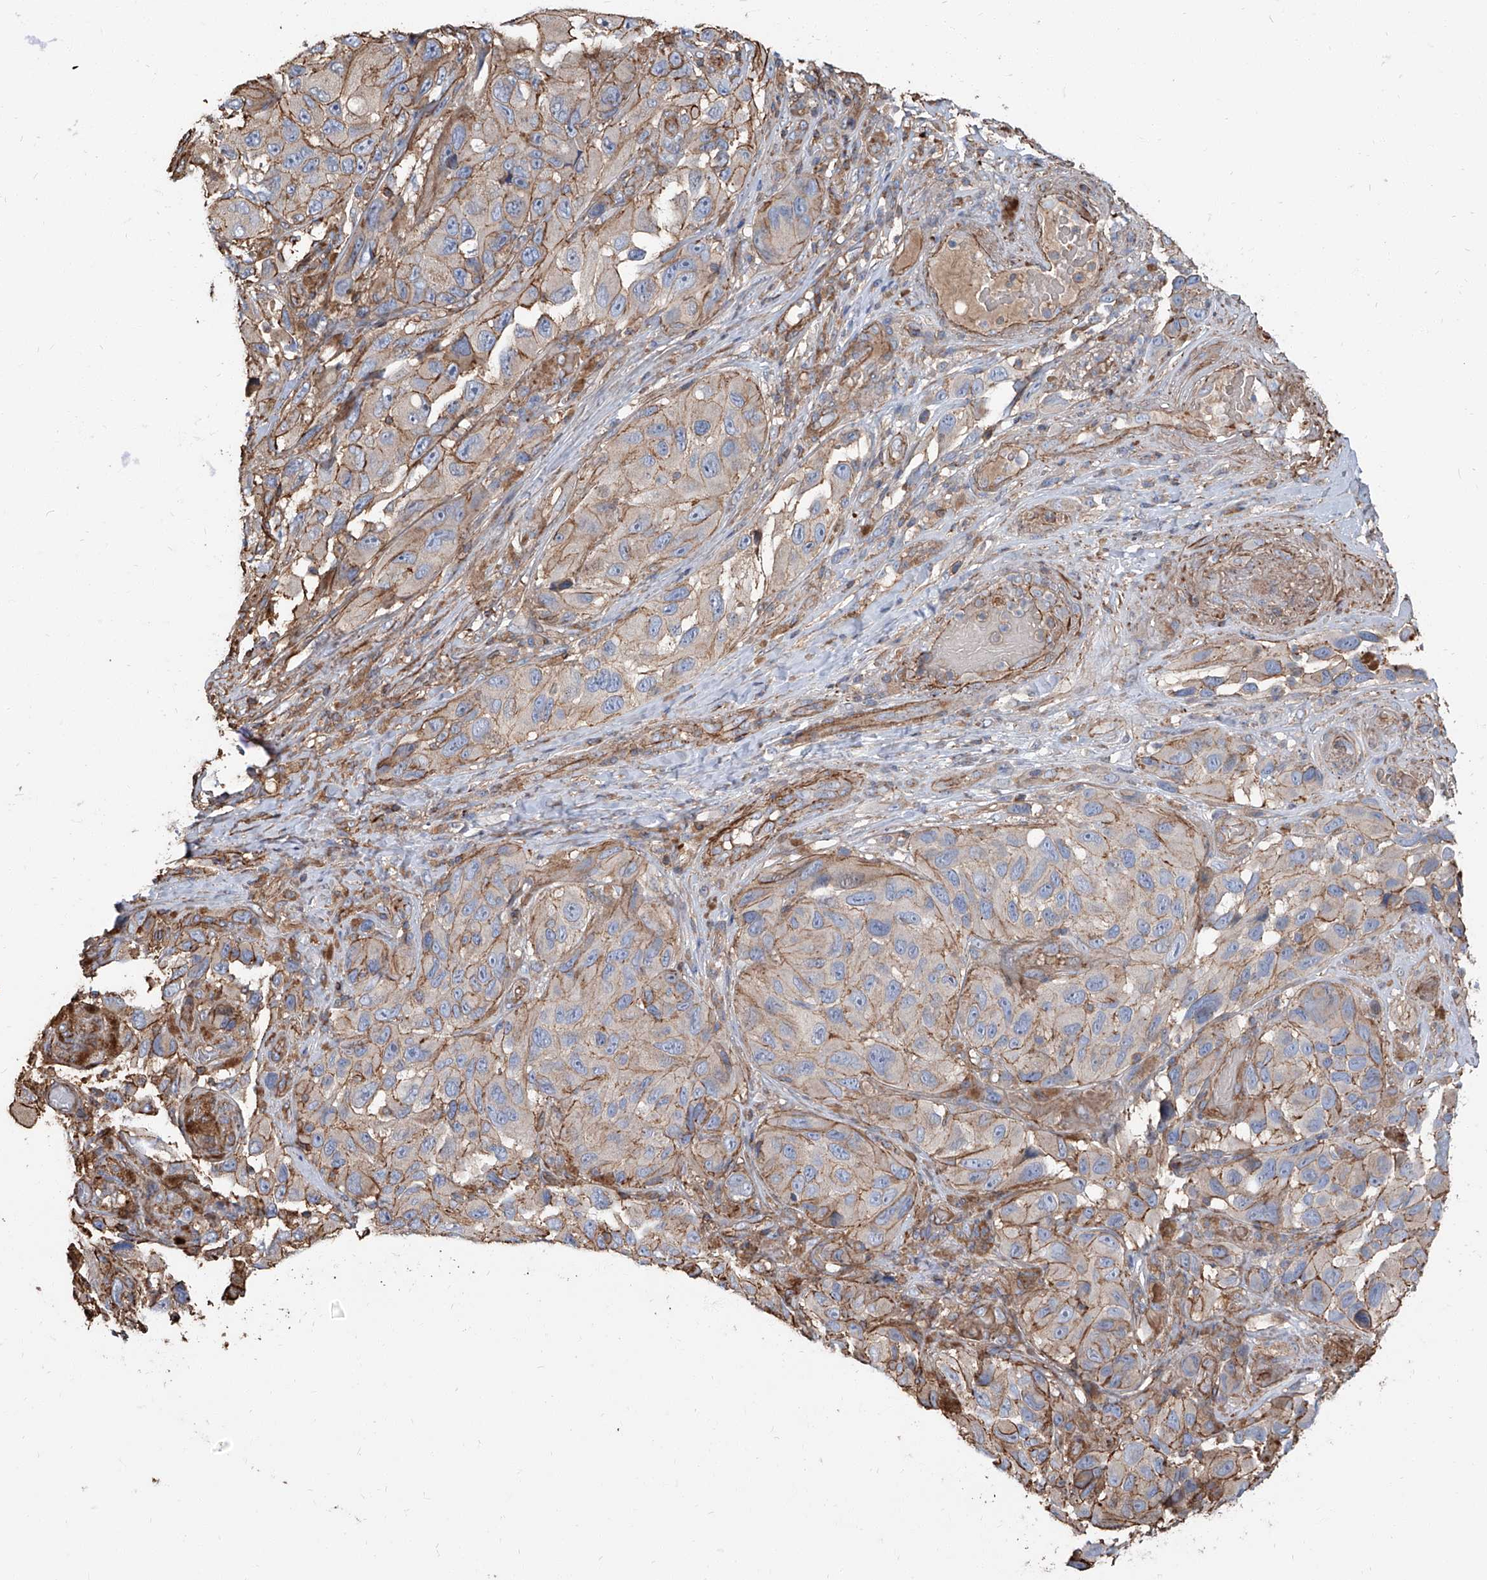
{"staining": {"intensity": "moderate", "quantity": "25%-75%", "location": "cytoplasmic/membranous"}, "tissue": "melanoma", "cell_type": "Tumor cells", "image_type": "cancer", "snomed": [{"axis": "morphology", "description": "Malignant melanoma, NOS"}, {"axis": "topography", "description": "Skin"}], "caption": "A micrograph of malignant melanoma stained for a protein demonstrates moderate cytoplasmic/membranous brown staining in tumor cells.", "gene": "PIEZO2", "patient": {"sex": "female", "age": 73}}